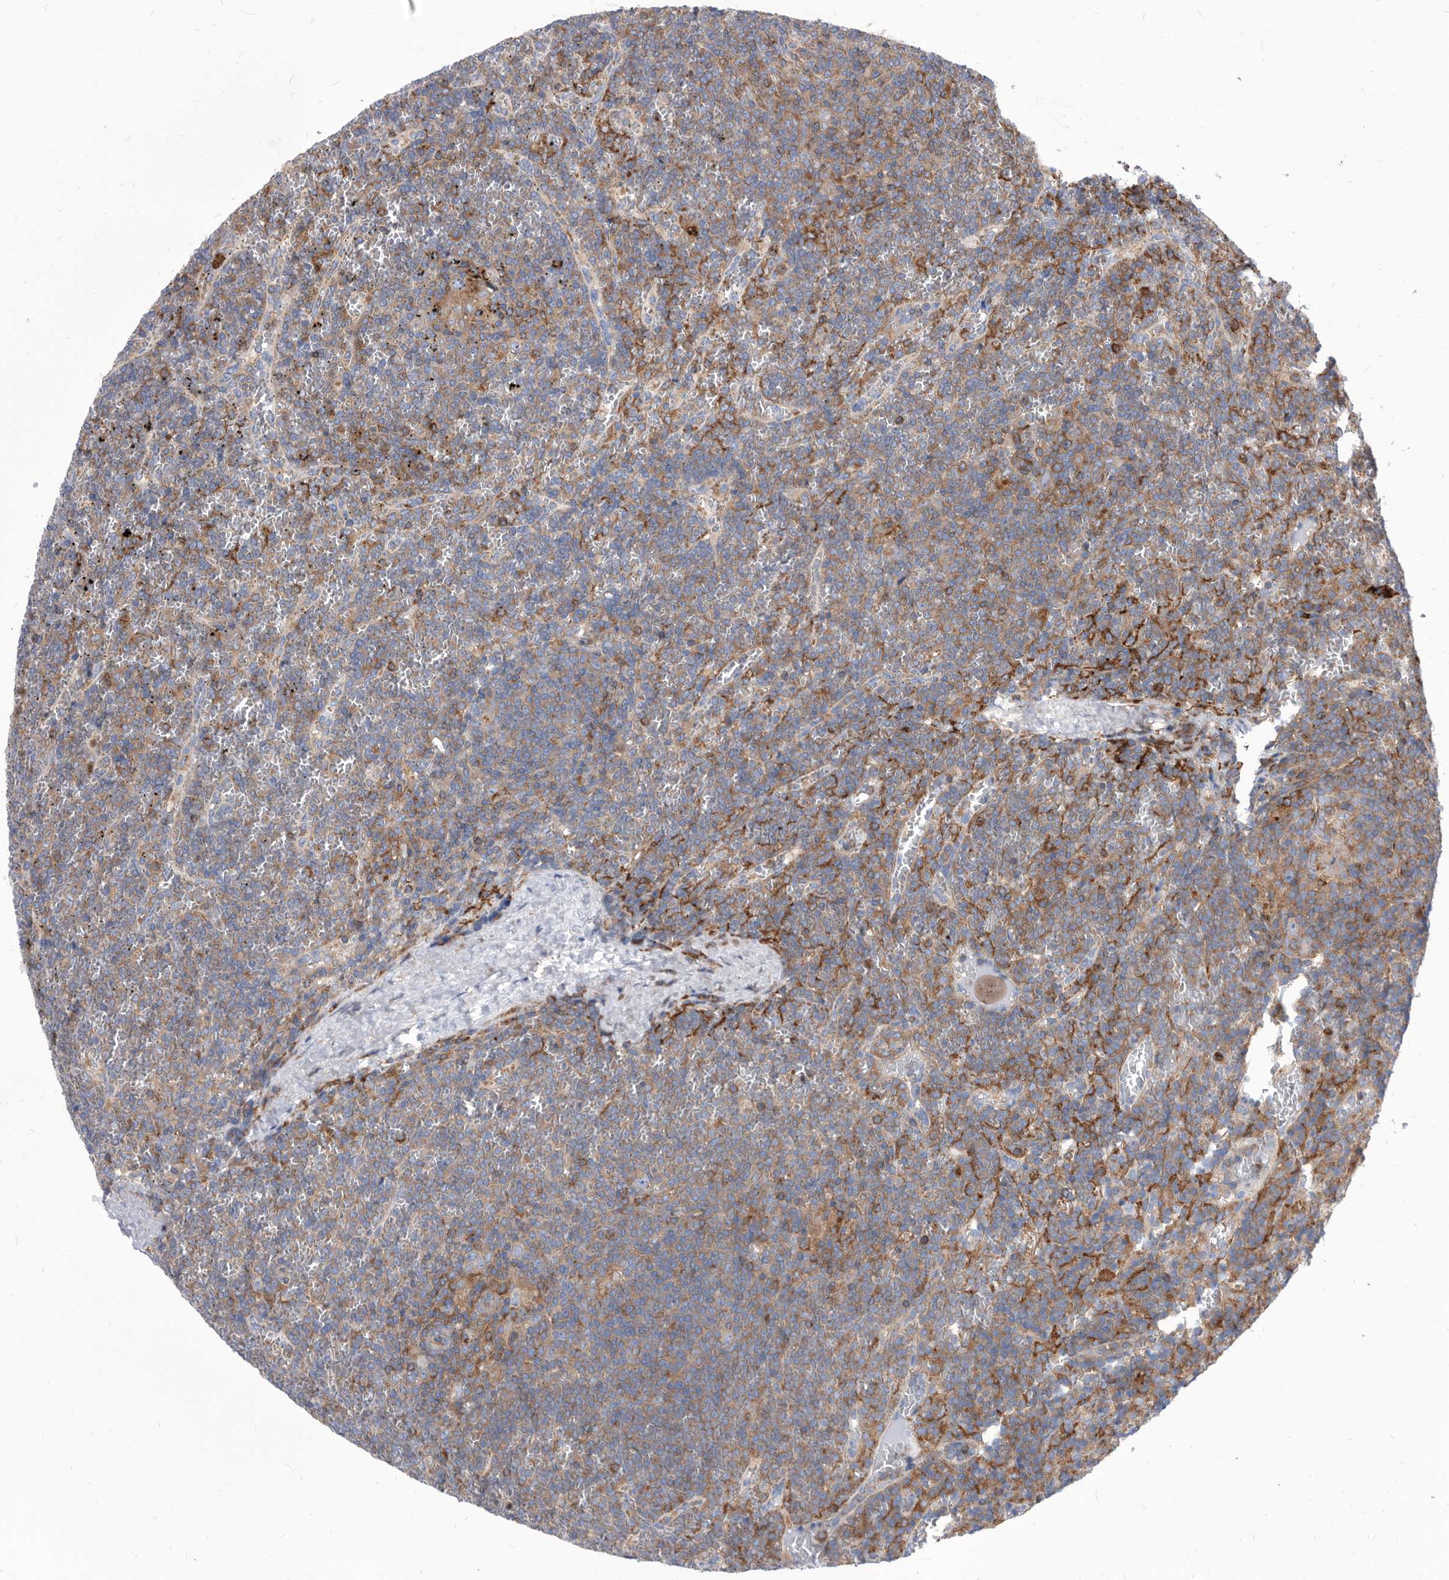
{"staining": {"intensity": "weak", "quantity": "<25%", "location": "cytoplasmic/membranous"}, "tissue": "lymphoma", "cell_type": "Tumor cells", "image_type": "cancer", "snomed": [{"axis": "morphology", "description": "Malignant lymphoma, non-Hodgkin's type, Low grade"}, {"axis": "topography", "description": "Spleen"}], "caption": "There is no significant staining in tumor cells of malignant lymphoma, non-Hodgkin's type (low-grade).", "gene": "SMG7", "patient": {"sex": "female", "age": 19}}